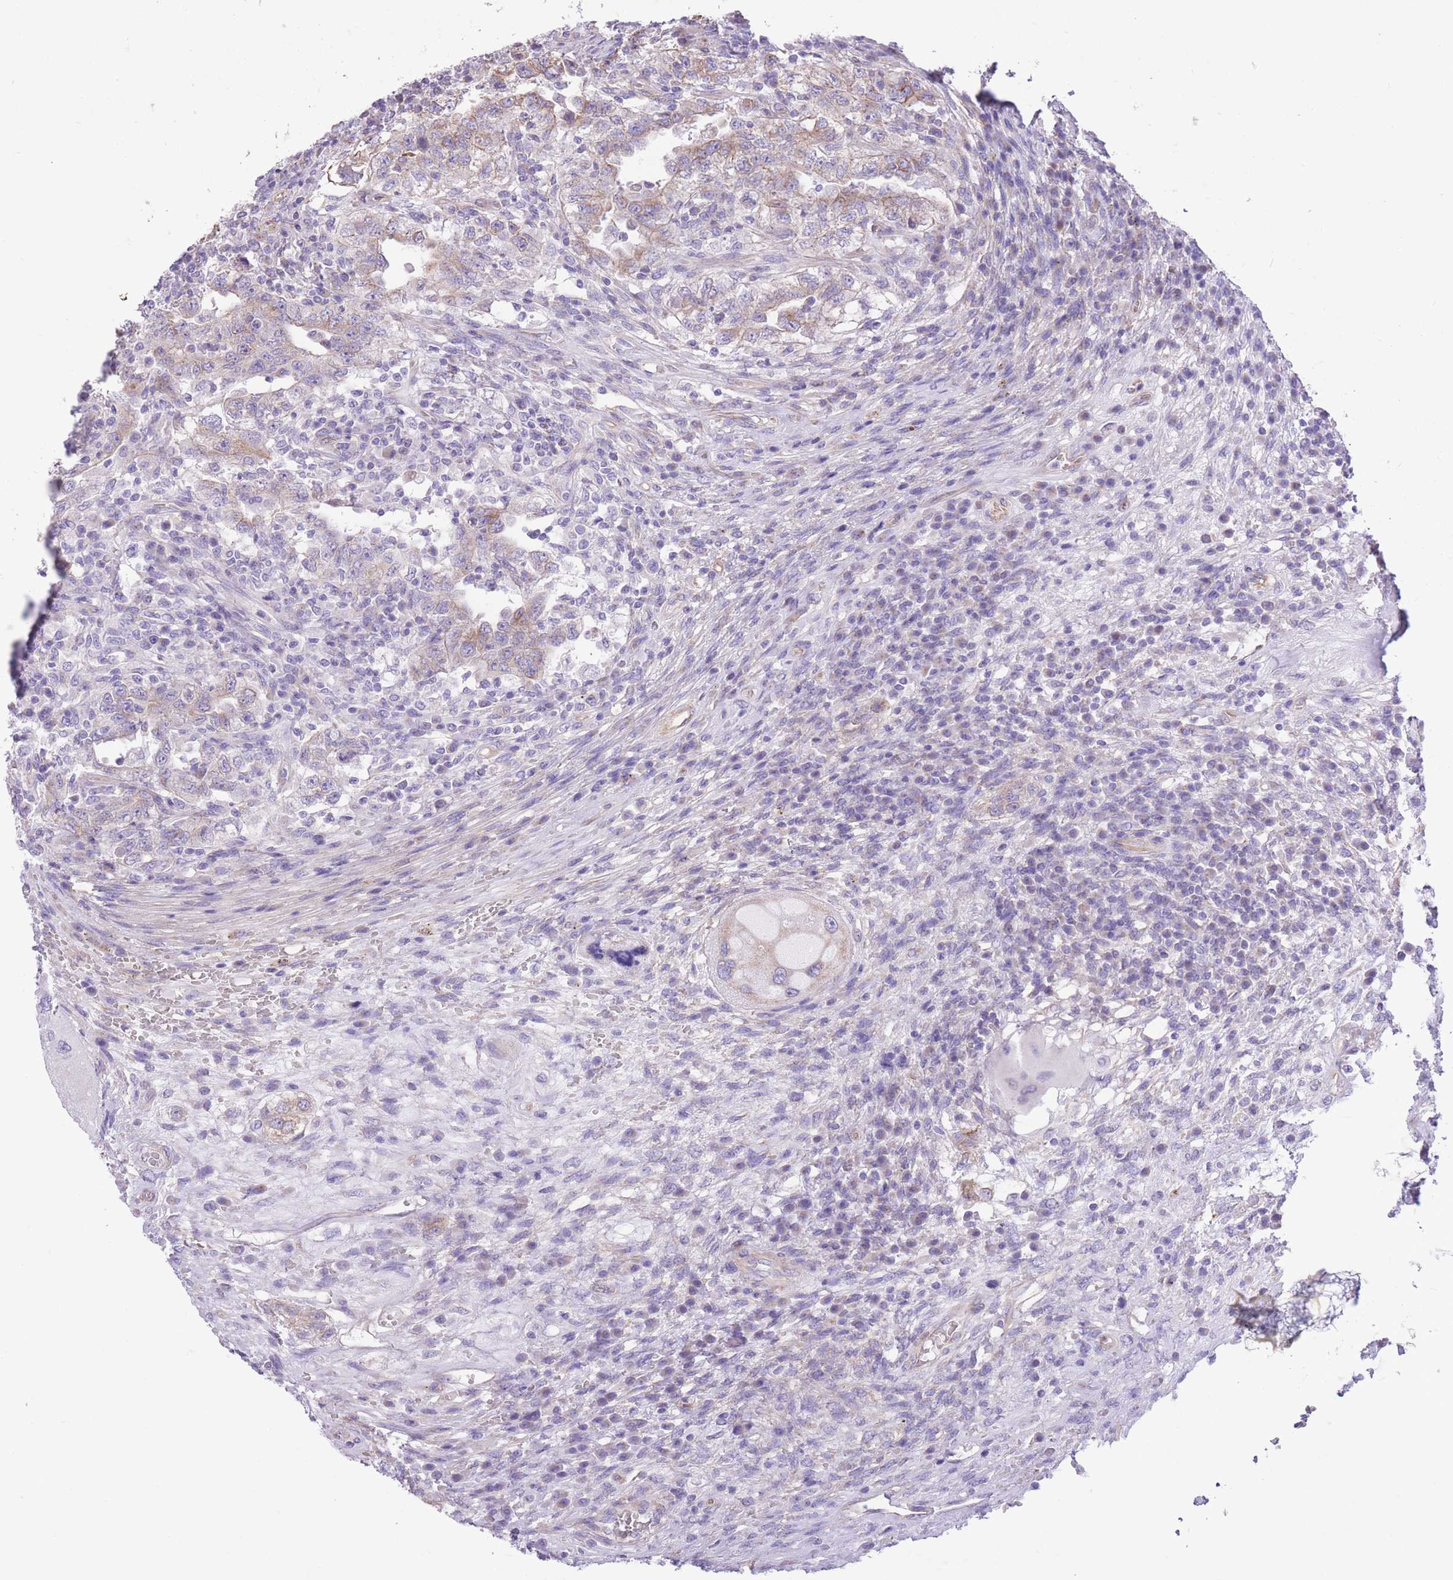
{"staining": {"intensity": "weak", "quantity": "<25%", "location": "cytoplasmic/membranous"}, "tissue": "testis cancer", "cell_type": "Tumor cells", "image_type": "cancer", "snomed": [{"axis": "morphology", "description": "Carcinoma, Embryonal, NOS"}, {"axis": "topography", "description": "Testis"}], "caption": "The micrograph demonstrates no staining of tumor cells in testis cancer (embryonal carcinoma). The staining is performed using DAB brown chromogen with nuclei counter-stained in using hematoxylin.", "gene": "RHOU", "patient": {"sex": "male", "age": 26}}